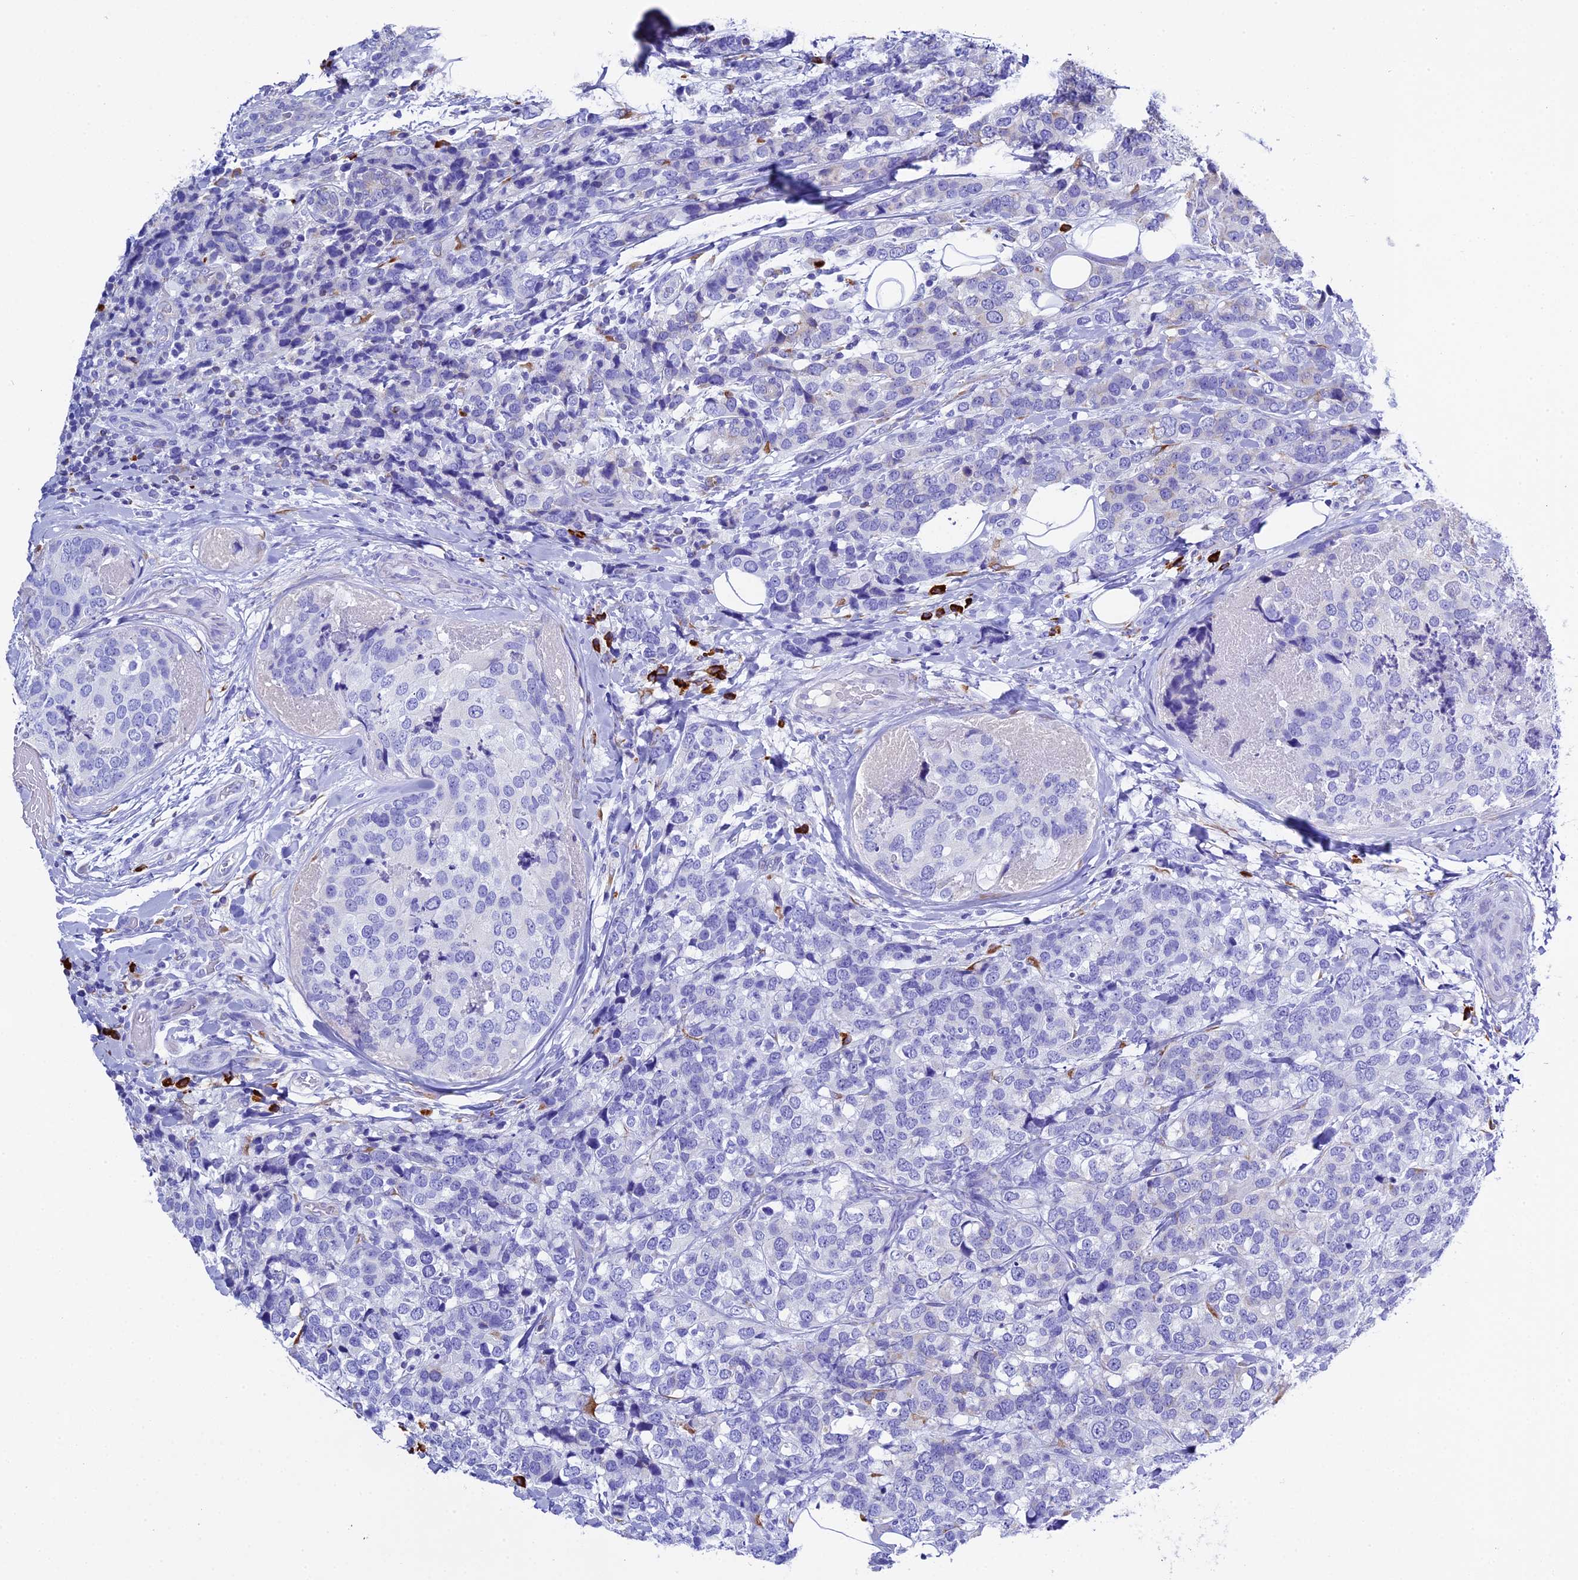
{"staining": {"intensity": "negative", "quantity": "none", "location": "none"}, "tissue": "breast cancer", "cell_type": "Tumor cells", "image_type": "cancer", "snomed": [{"axis": "morphology", "description": "Lobular carcinoma"}, {"axis": "topography", "description": "Breast"}], "caption": "Immunohistochemistry (IHC) of human breast lobular carcinoma displays no staining in tumor cells.", "gene": "FKBP11", "patient": {"sex": "female", "age": 59}}